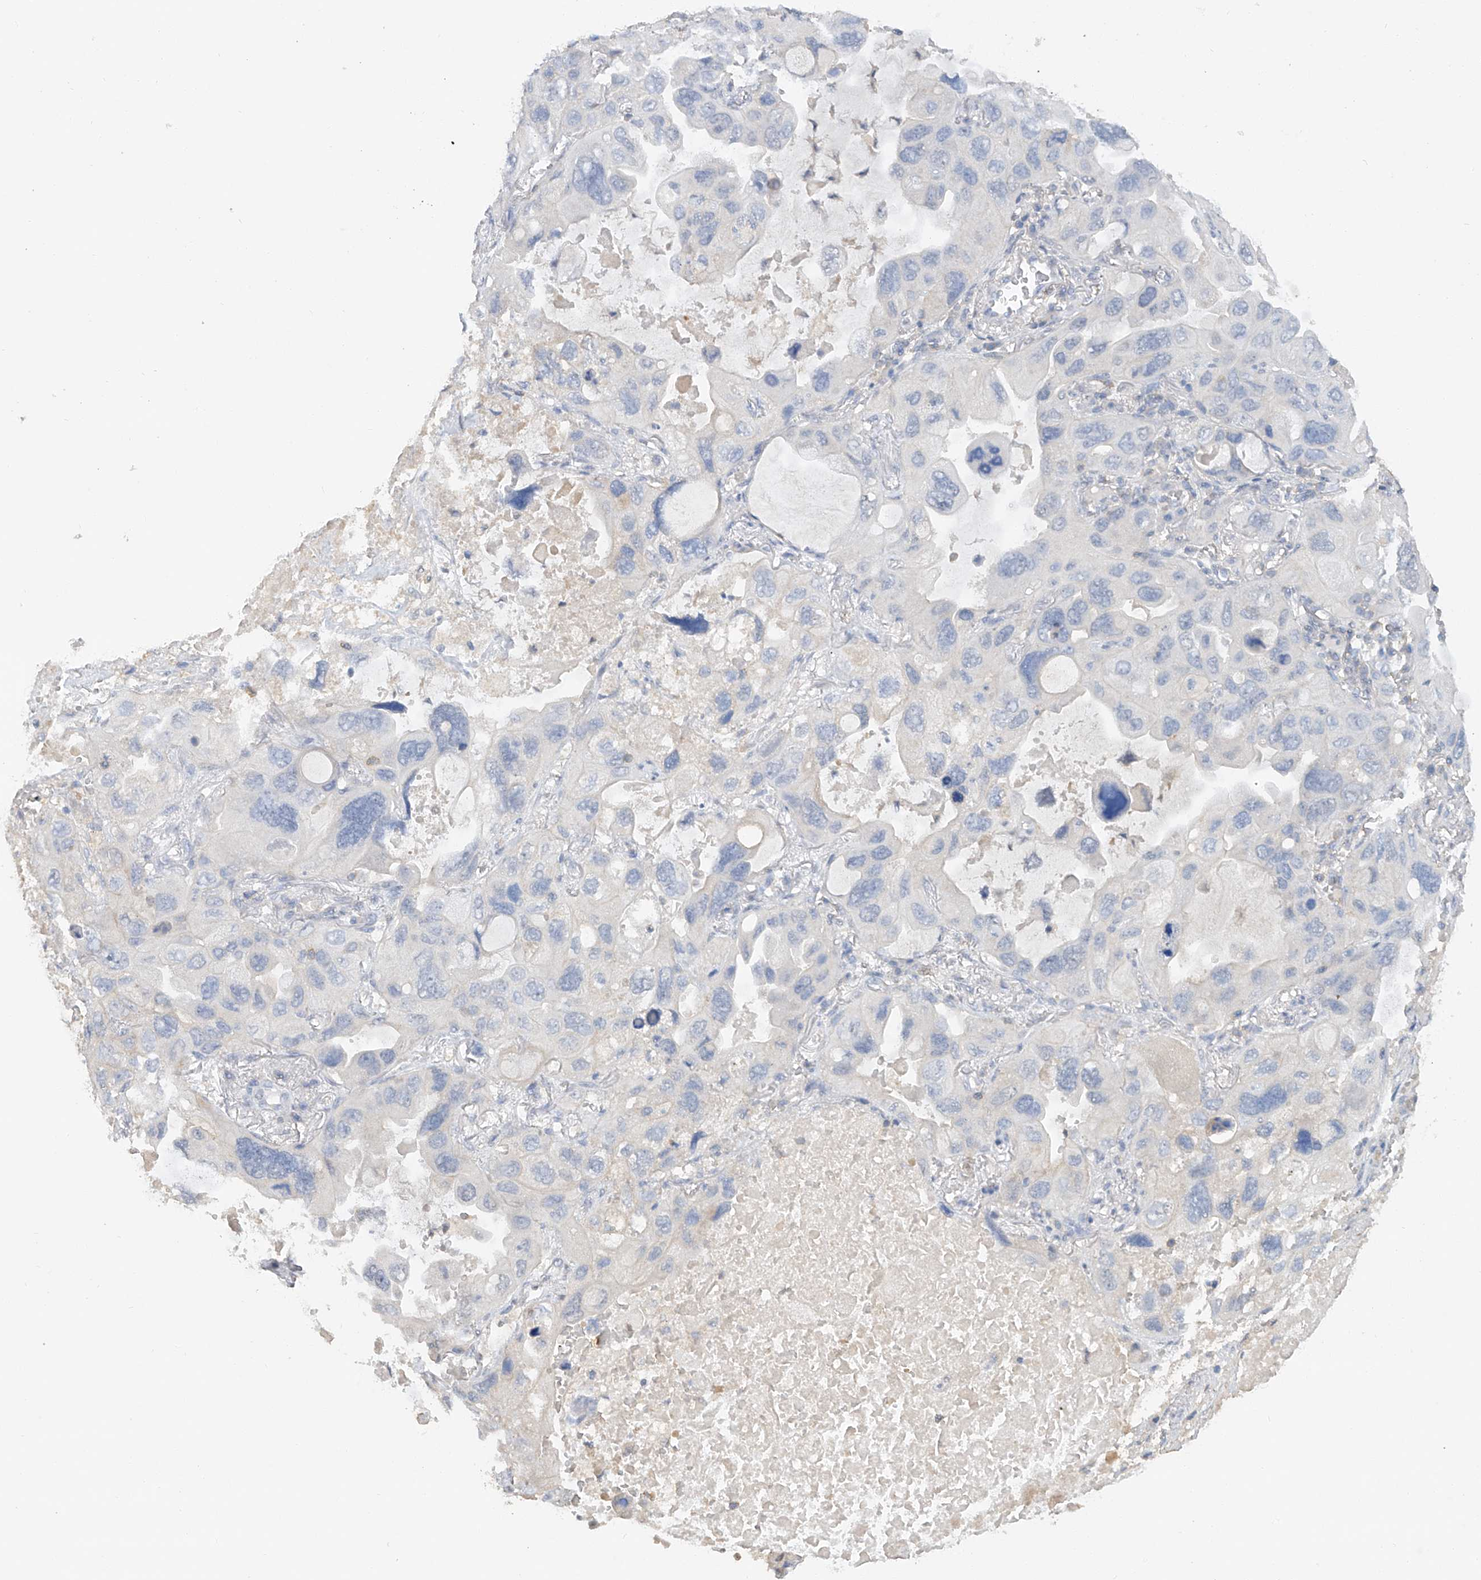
{"staining": {"intensity": "negative", "quantity": "none", "location": "none"}, "tissue": "lung cancer", "cell_type": "Tumor cells", "image_type": "cancer", "snomed": [{"axis": "morphology", "description": "Squamous cell carcinoma, NOS"}, {"axis": "topography", "description": "Lung"}], "caption": "IHC image of human lung cancer stained for a protein (brown), which displays no expression in tumor cells.", "gene": "HAS3", "patient": {"sex": "female", "age": 73}}